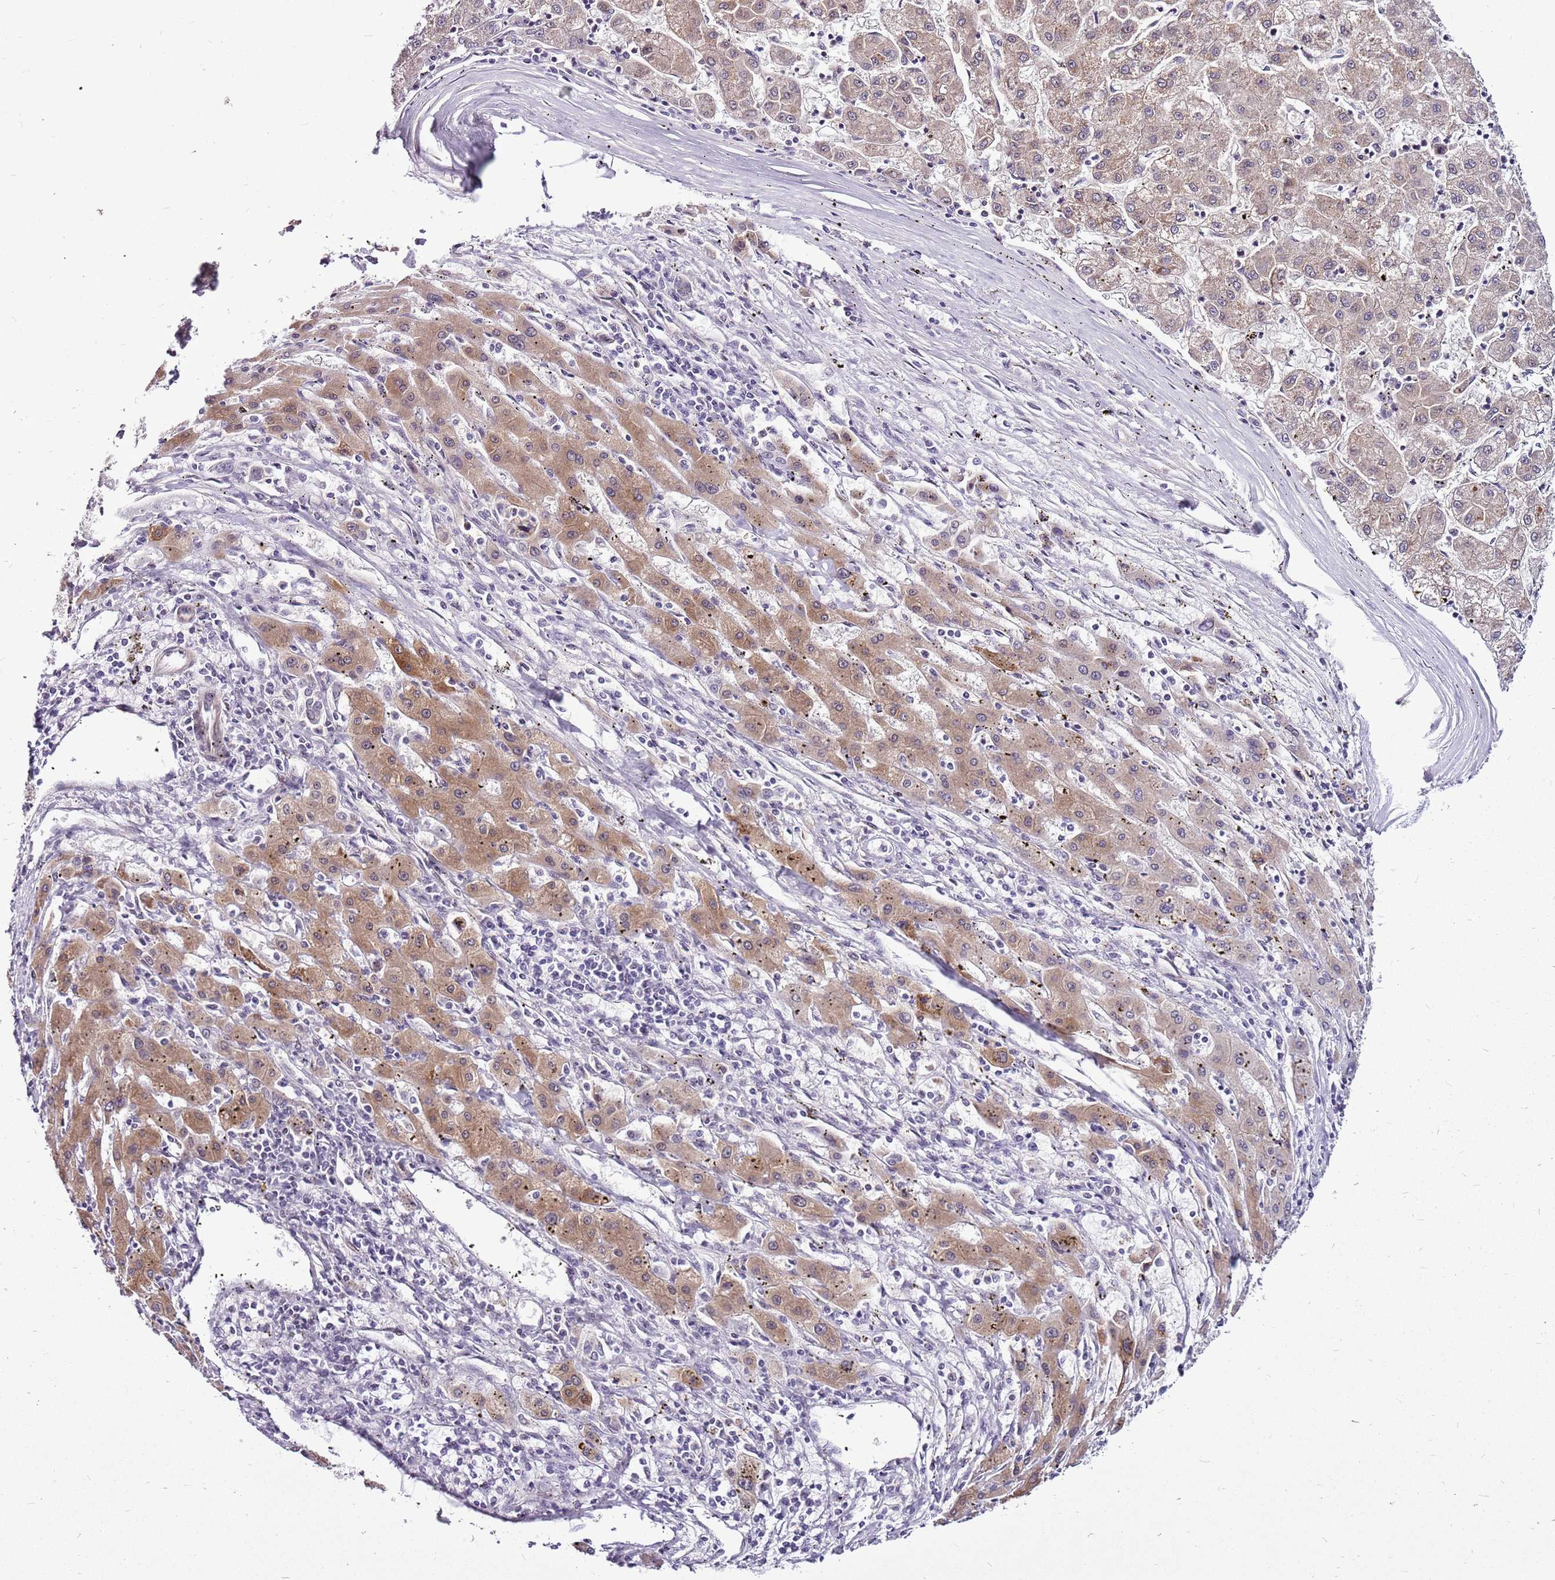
{"staining": {"intensity": "weak", "quantity": "25%-75%", "location": "cytoplasmic/membranous"}, "tissue": "liver cancer", "cell_type": "Tumor cells", "image_type": "cancer", "snomed": [{"axis": "morphology", "description": "Carcinoma, Hepatocellular, NOS"}, {"axis": "topography", "description": "Liver"}], "caption": "DAB (3,3'-diaminobenzidine) immunohistochemical staining of liver cancer demonstrates weak cytoplasmic/membranous protein expression in about 25%-75% of tumor cells.", "gene": "CCDC166", "patient": {"sex": "male", "age": 72}}